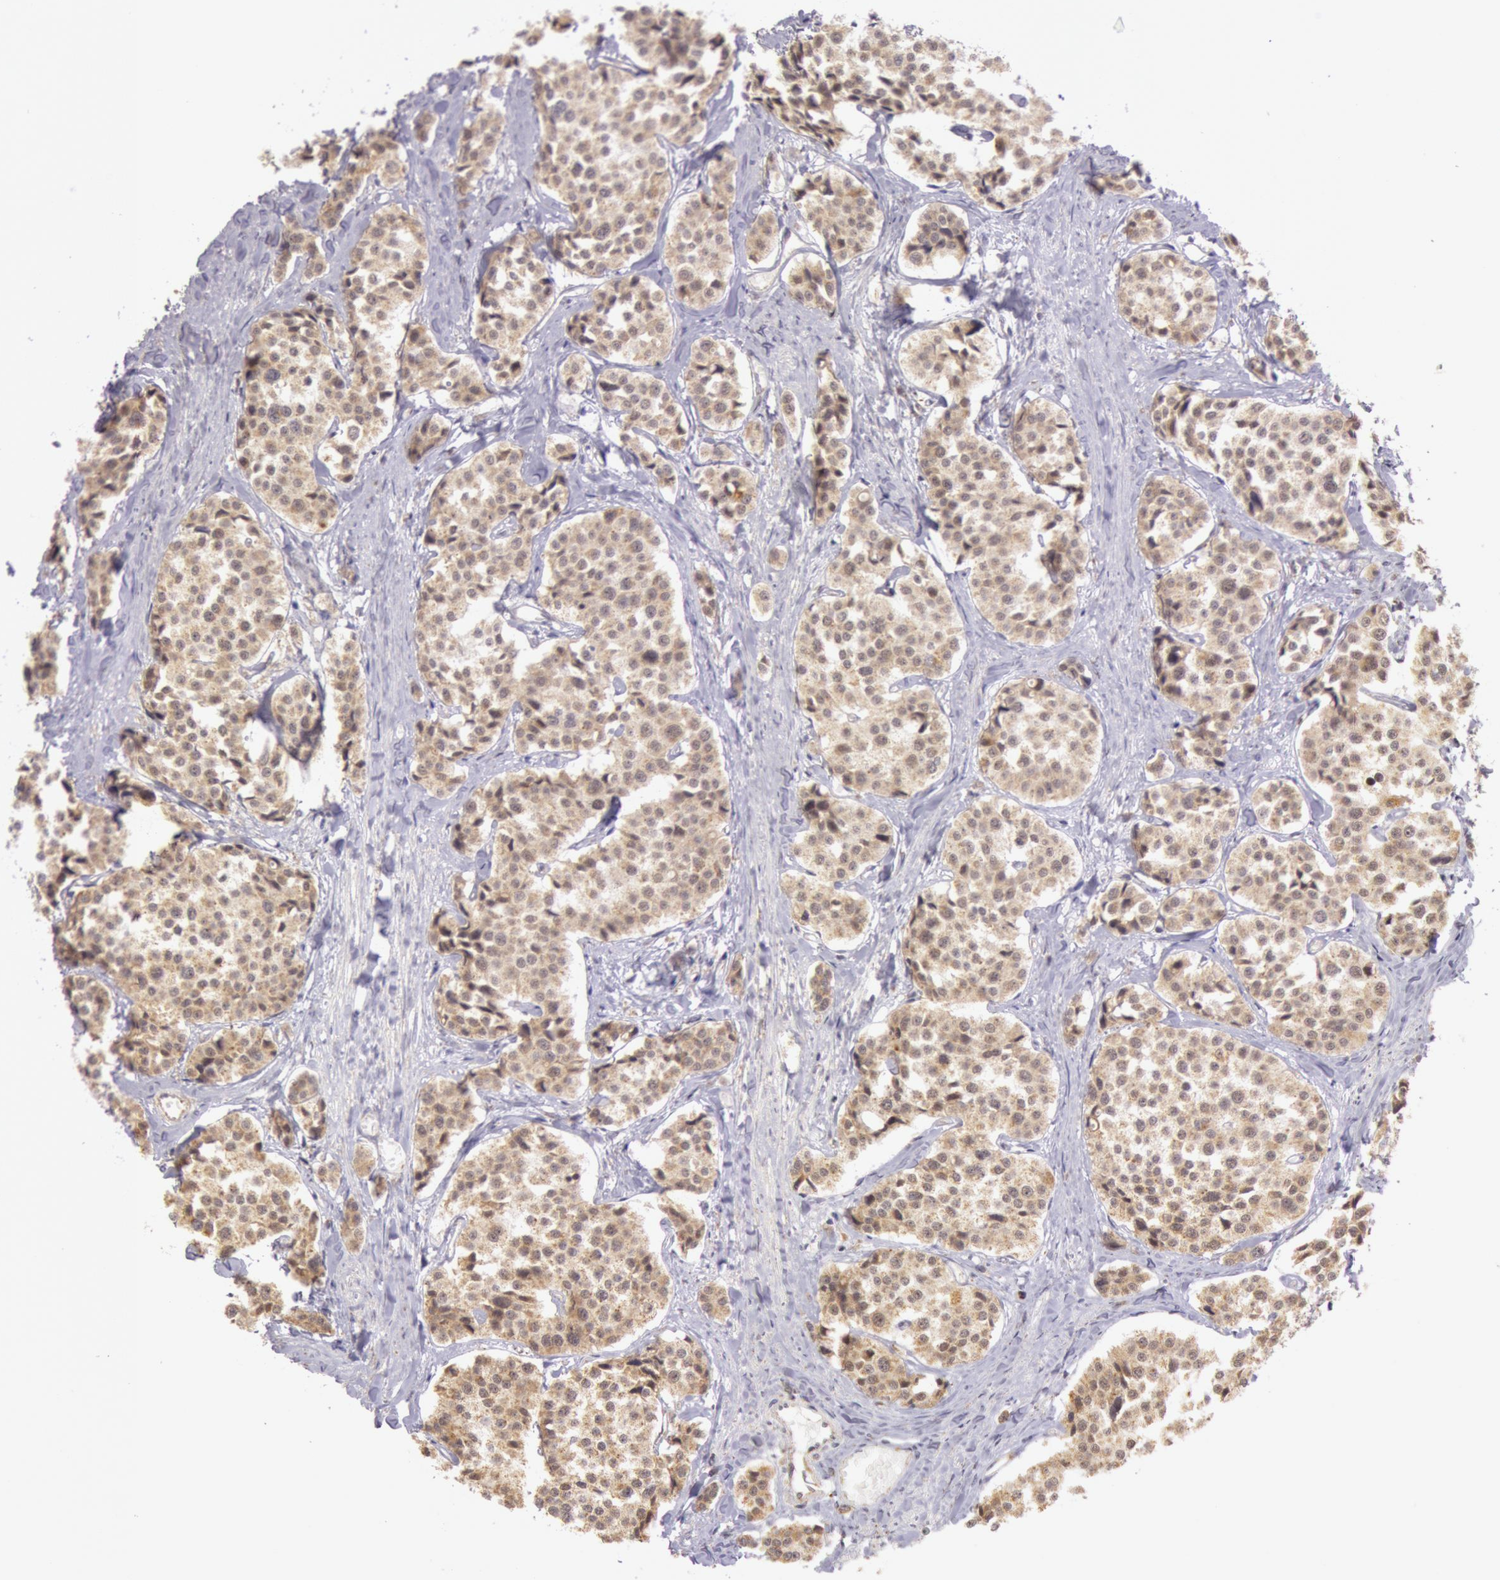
{"staining": {"intensity": "moderate", "quantity": ">75%", "location": "cytoplasmic/membranous"}, "tissue": "carcinoid", "cell_type": "Tumor cells", "image_type": "cancer", "snomed": [{"axis": "morphology", "description": "Carcinoid, malignant, NOS"}, {"axis": "topography", "description": "Small intestine"}], "caption": "Carcinoid stained for a protein (brown) reveals moderate cytoplasmic/membranous positive expression in about >75% of tumor cells.", "gene": "CDK16", "patient": {"sex": "male", "age": 60}}